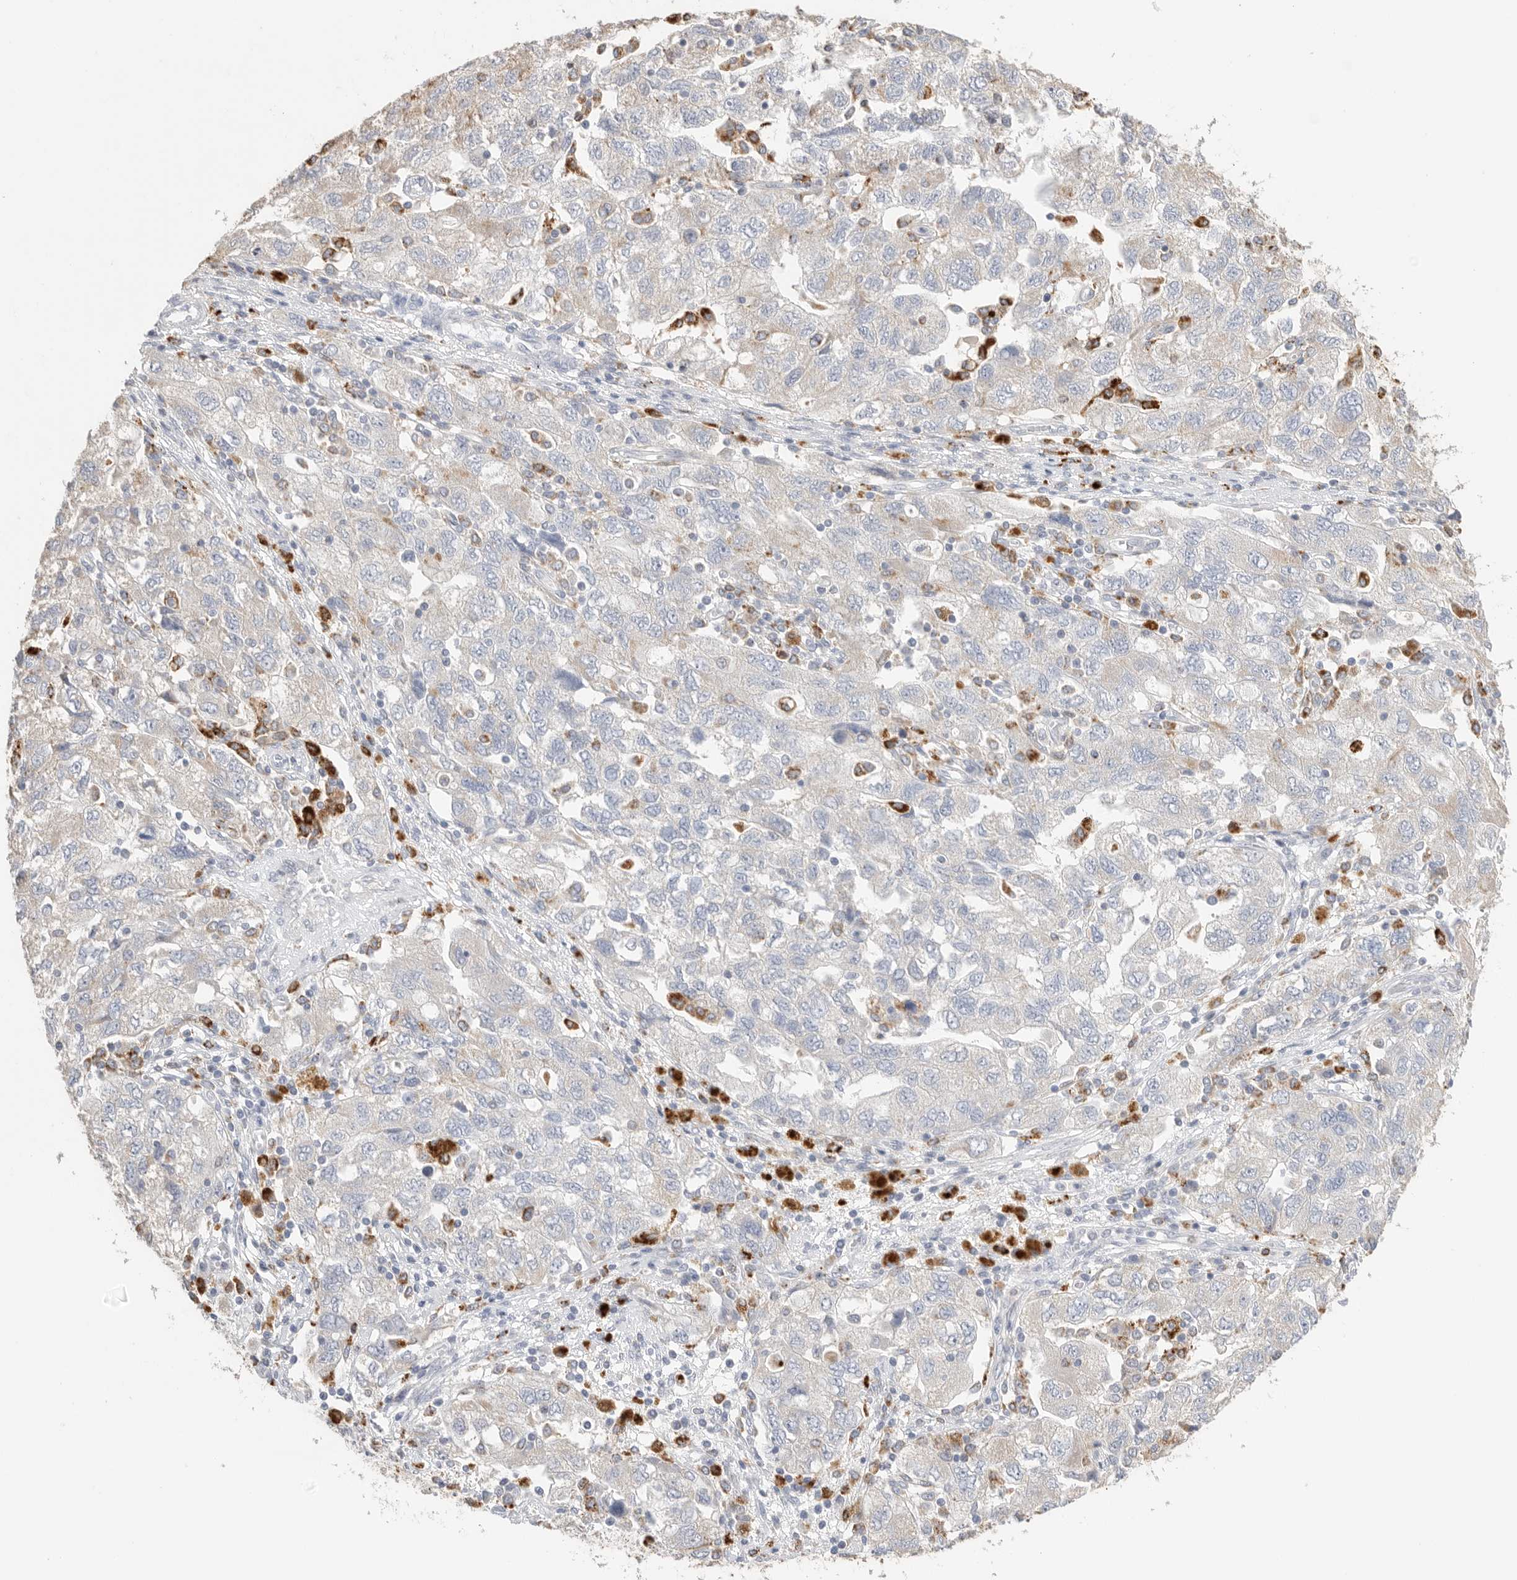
{"staining": {"intensity": "weak", "quantity": "<25%", "location": "cytoplasmic/membranous"}, "tissue": "ovarian cancer", "cell_type": "Tumor cells", "image_type": "cancer", "snomed": [{"axis": "morphology", "description": "Carcinoma, NOS"}, {"axis": "morphology", "description": "Cystadenocarcinoma, serous, NOS"}, {"axis": "topography", "description": "Ovary"}], "caption": "IHC image of human ovarian cancer stained for a protein (brown), which reveals no expression in tumor cells.", "gene": "GGH", "patient": {"sex": "female", "age": 69}}